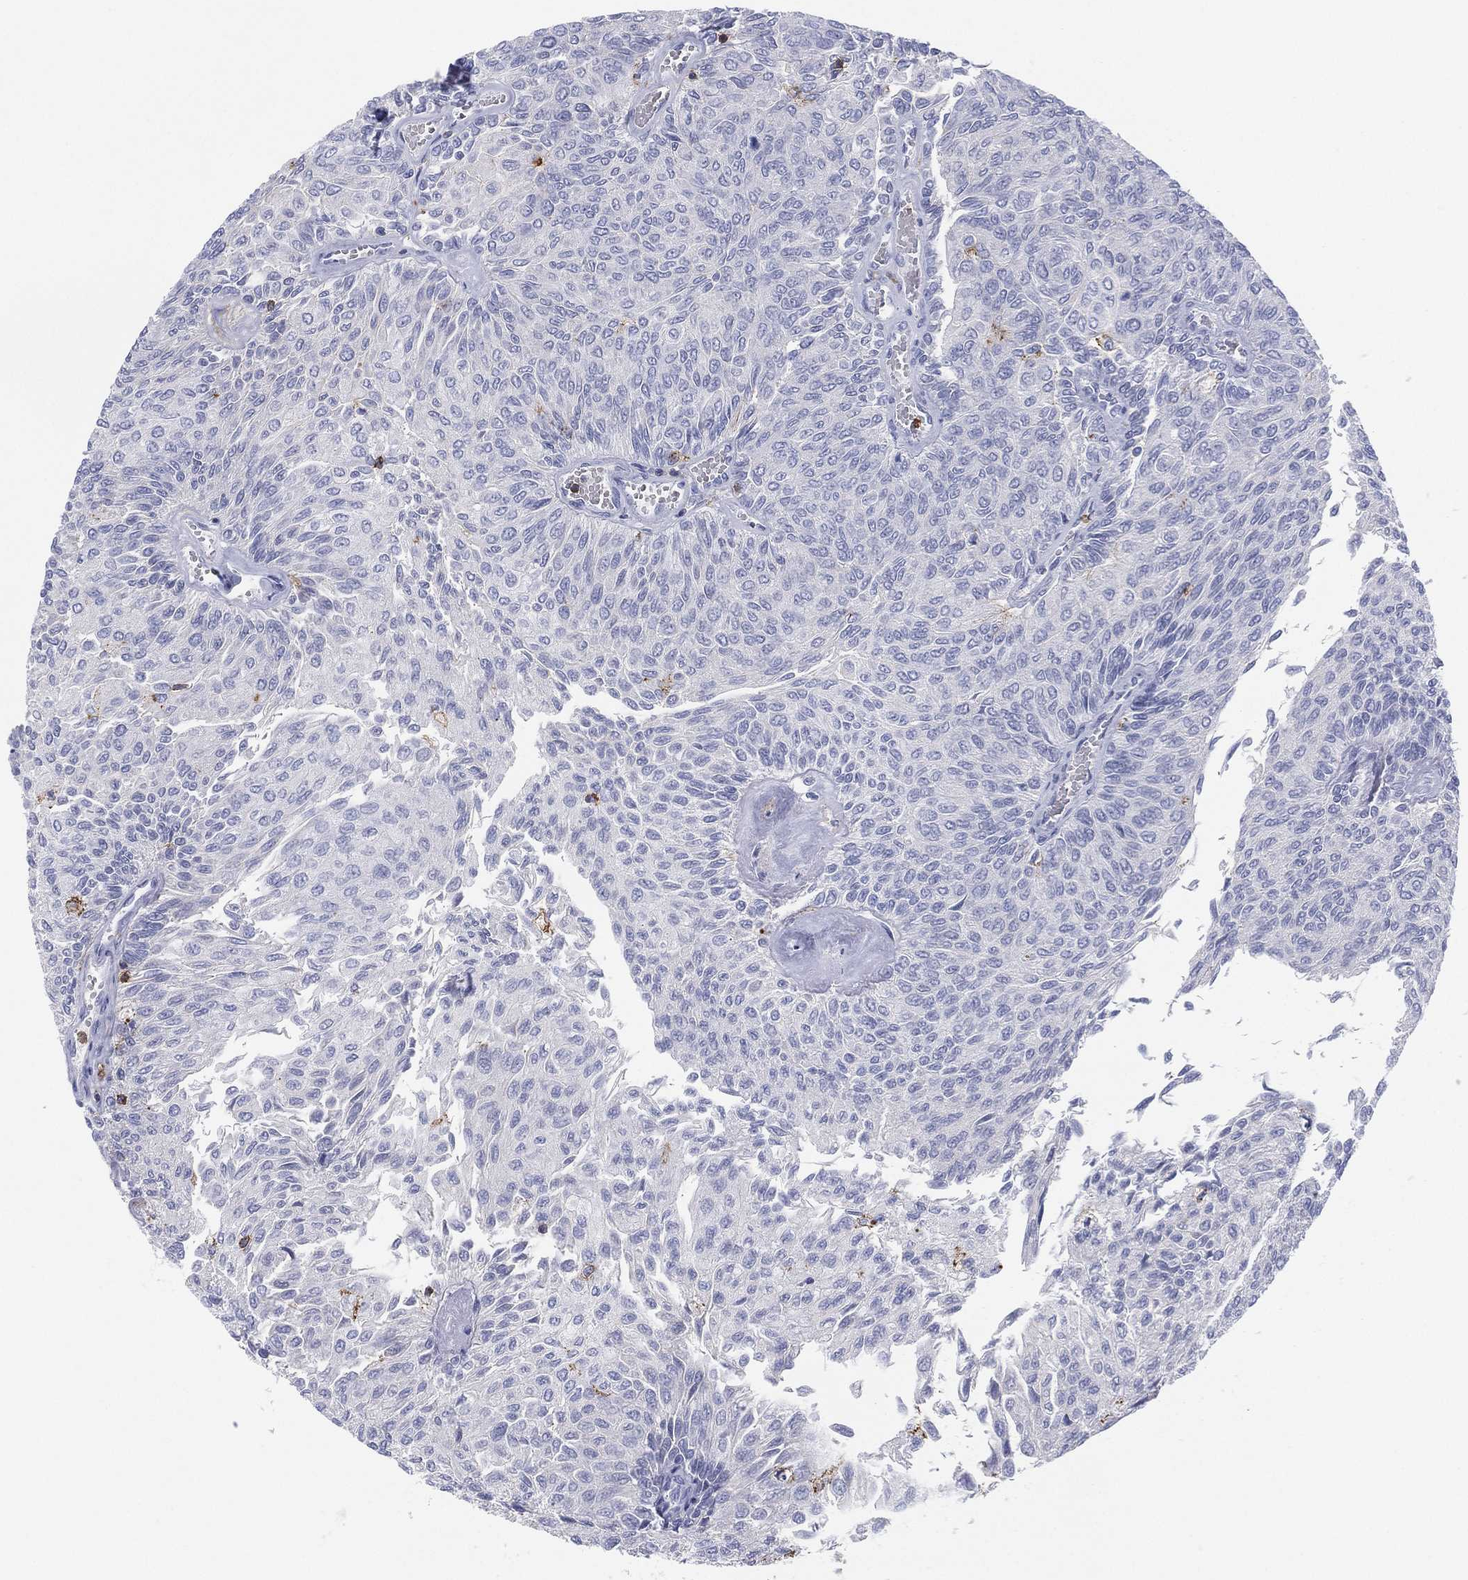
{"staining": {"intensity": "negative", "quantity": "none", "location": "none"}, "tissue": "urothelial cancer", "cell_type": "Tumor cells", "image_type": "cancer", "snomed": [{"axis": "morphology", "description": "Urothelial carcinoma, Low grade"}, {"axis": "topography", "description": "Ureter, NOS"}, {"axis": "topography", "description": "Urinary bladder"}], "caption": "Tumor cells are negative for protein expression in human urothelial cancer.", "gene": "SELPLG", "patient": {"sex": "male", "age": 78}}